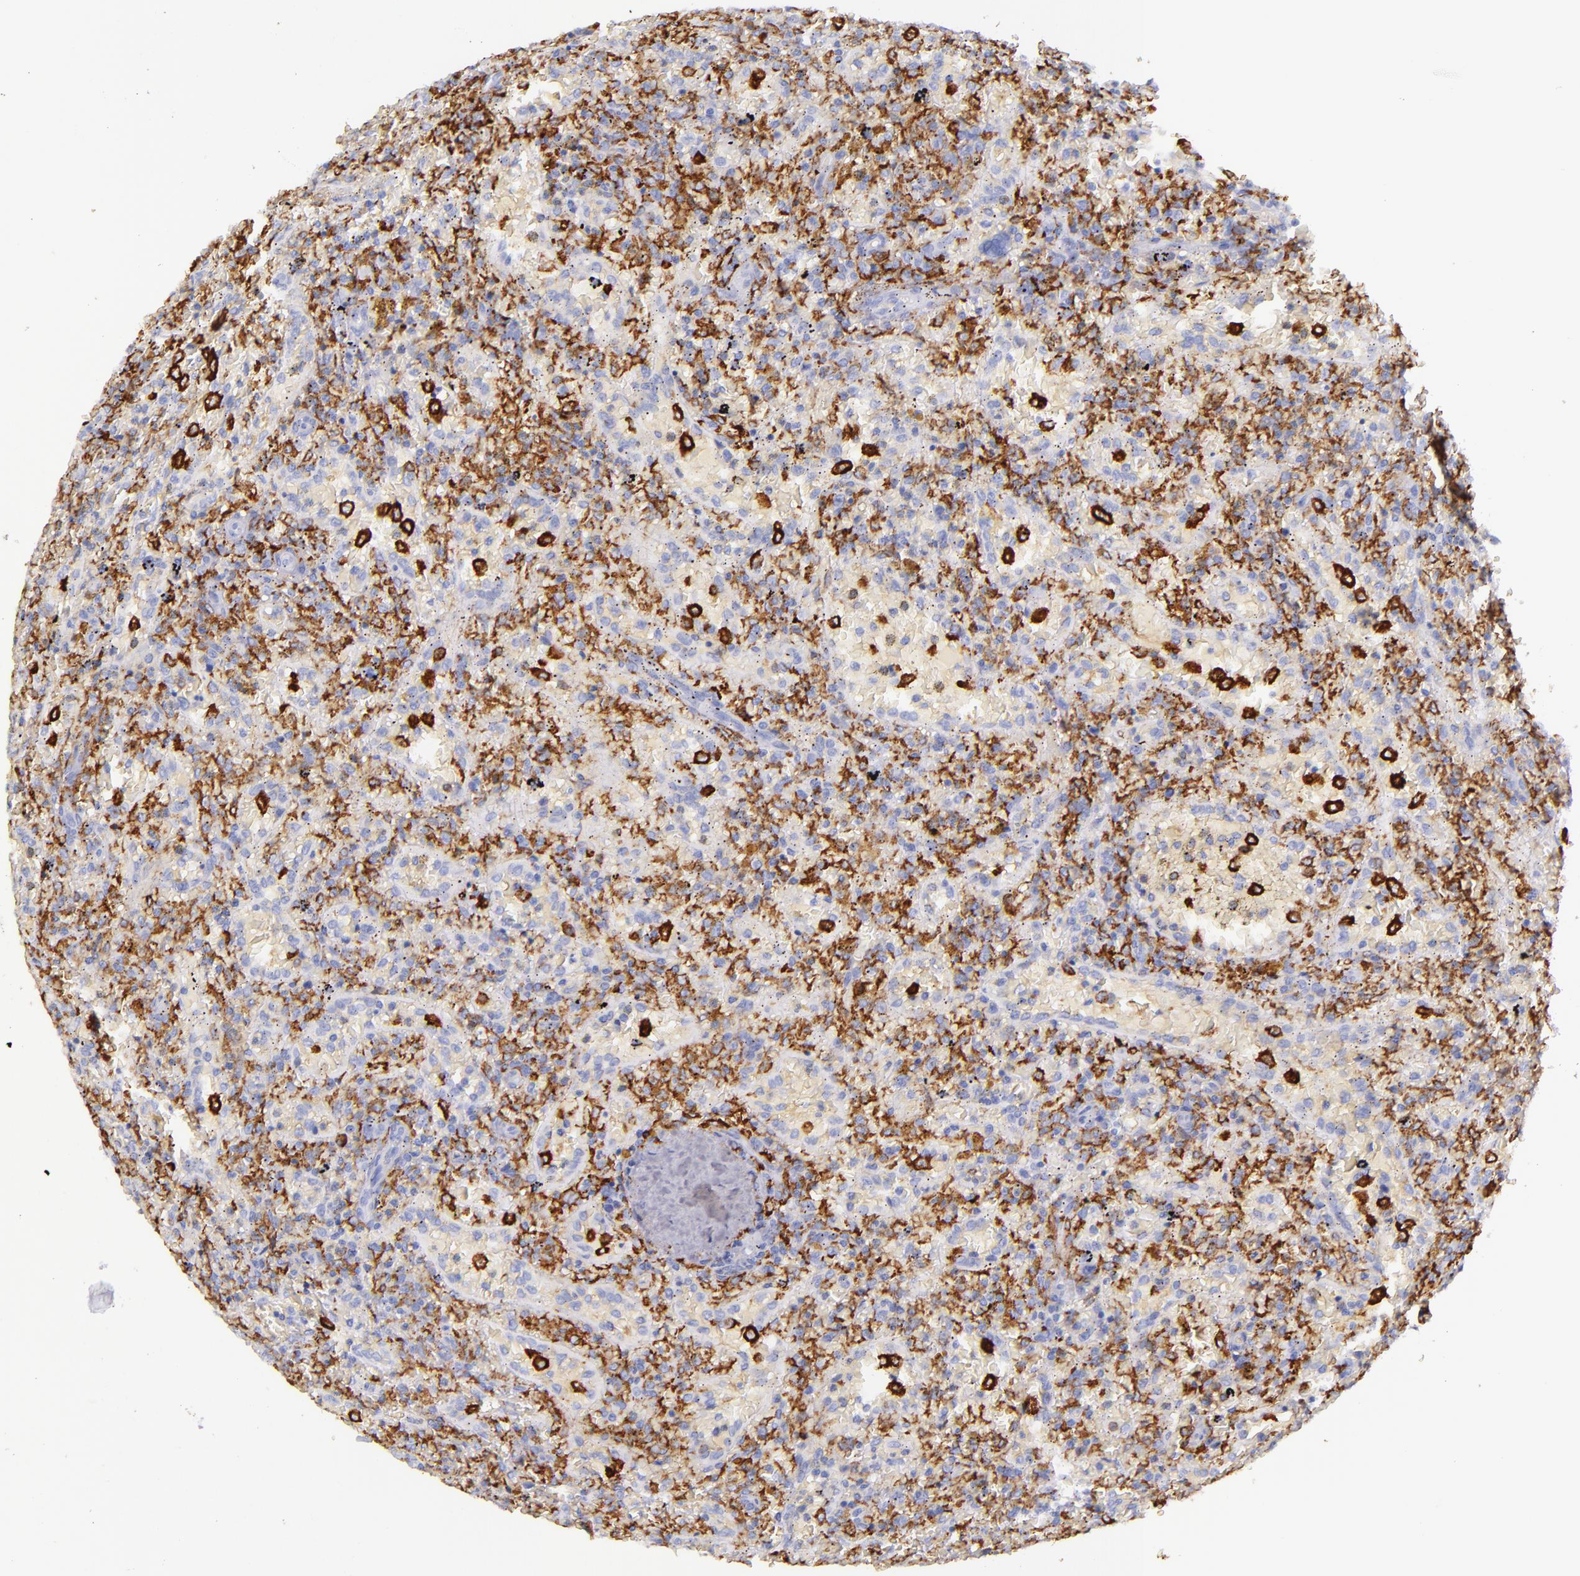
{"staining": {"intensity": "negative", "quantity": "none", "location": "none"}, "tissue": "lymphoma", "cell_type": "Tumor cells", "image_type": "cancer", "snomed": [{"axis": "morphology", "description": "Malignant lymphoma, non-Hodgkin's type, High grade"}, {"axis": "topography", "description": "Spleen"}, {"axis": "topography", "description": "Lymph node"}], "caption": "This is a micrograph of immunohistochemistry staining of lymphoma, which shows no expression in tumor cells.", "gene": "CD163", "patient": {"sex": "female", "age": 70}}